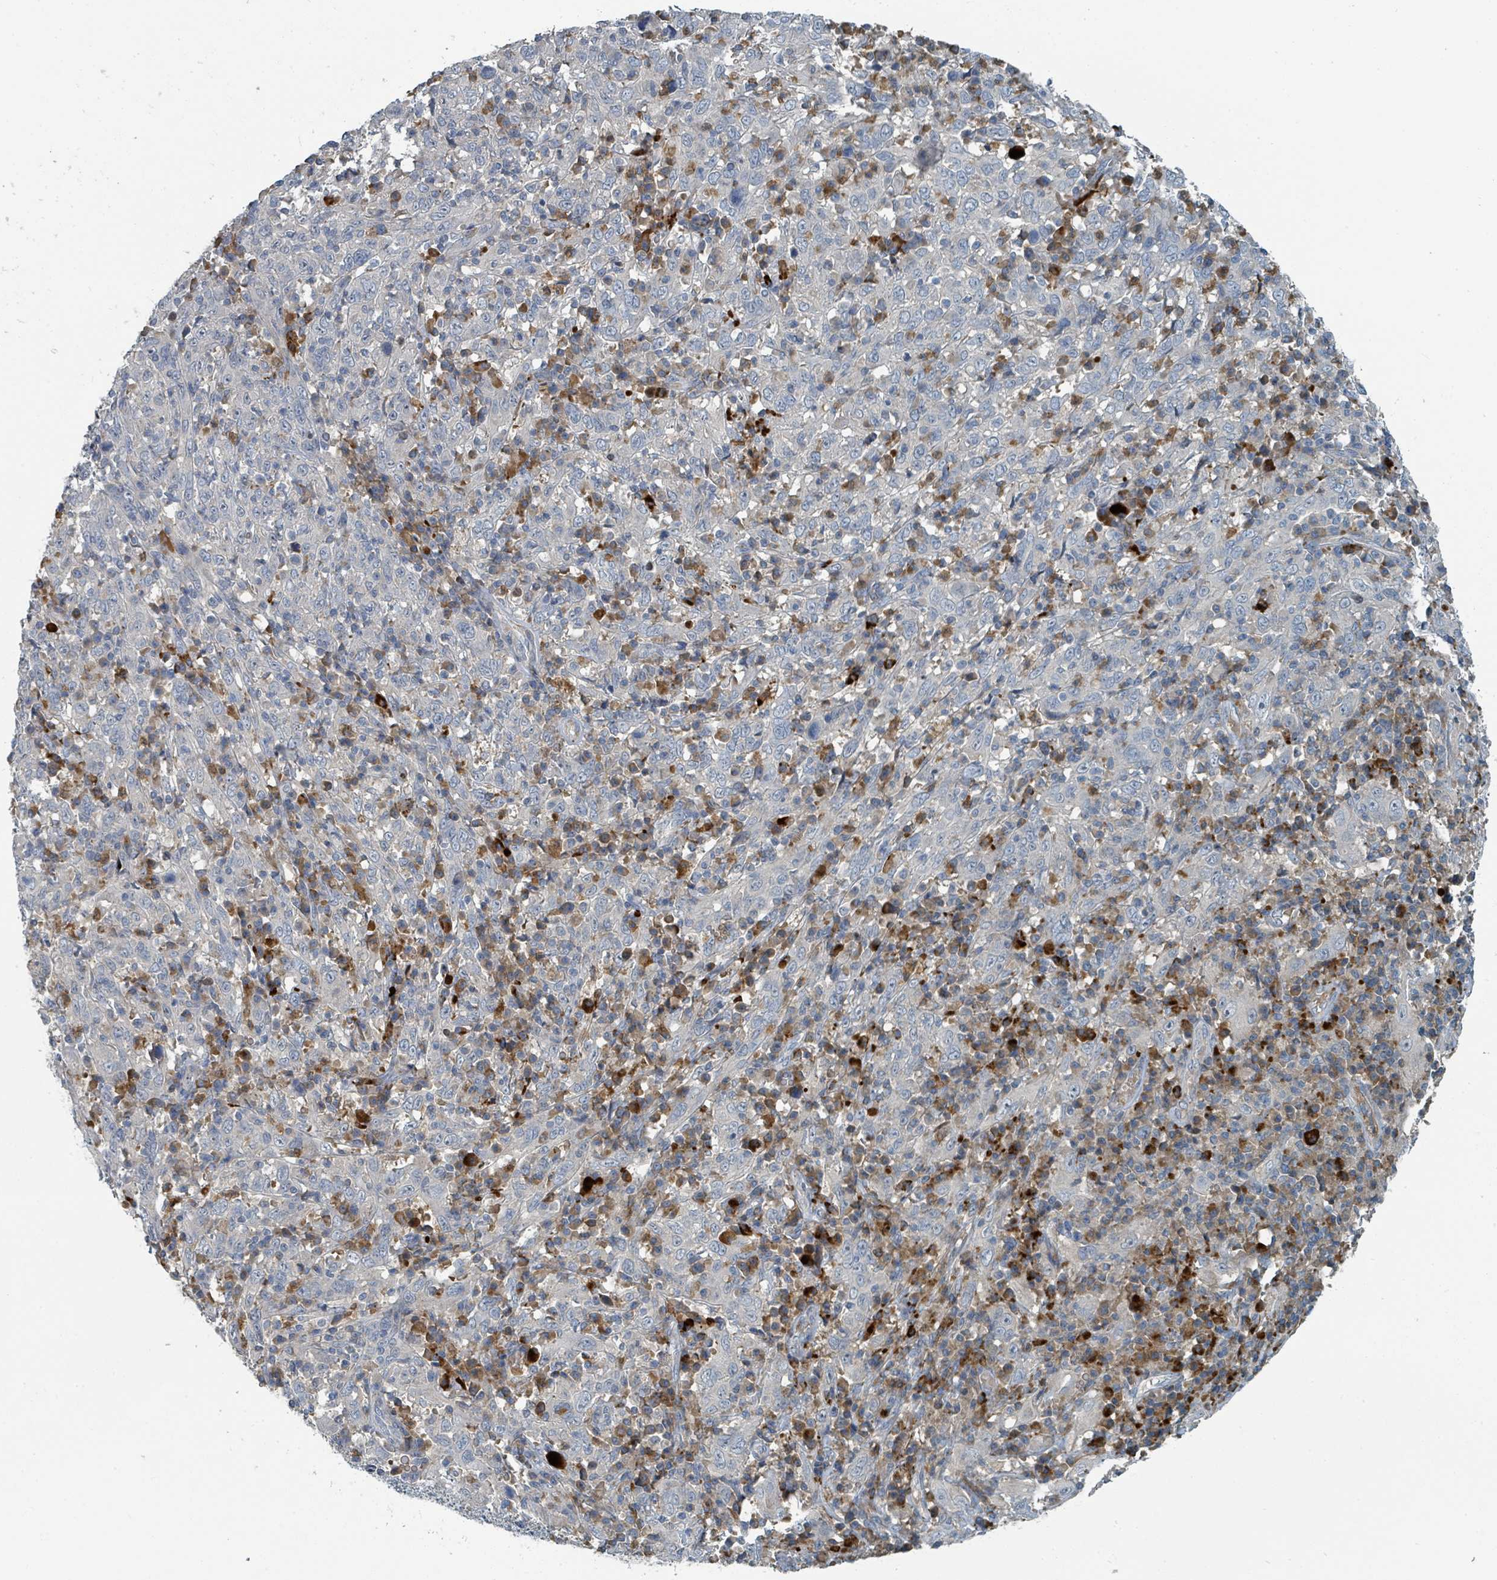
{"staining": {"intensity": "negative", "quantity": "none", "location": "none"}, "tissue": "cervical cancer", "cell_type": "Tumor cells", "image_type": "cancer", "snomed": [{"axis": "morphology", "description": "Squamous cell carcinoma, NOS"}, {"axis": "topography", "description": "Cervix"}], "caption": "IHC of squamous cell carcinoma (cervical) demonstrates no positivity in tumor cells. (Brightfield microscopy of DAB (3,3'-diaminobenzidine) IHC at high magnification).", "gene": "SLC44A5", "patient": {"sex": "female", "age": 46}}